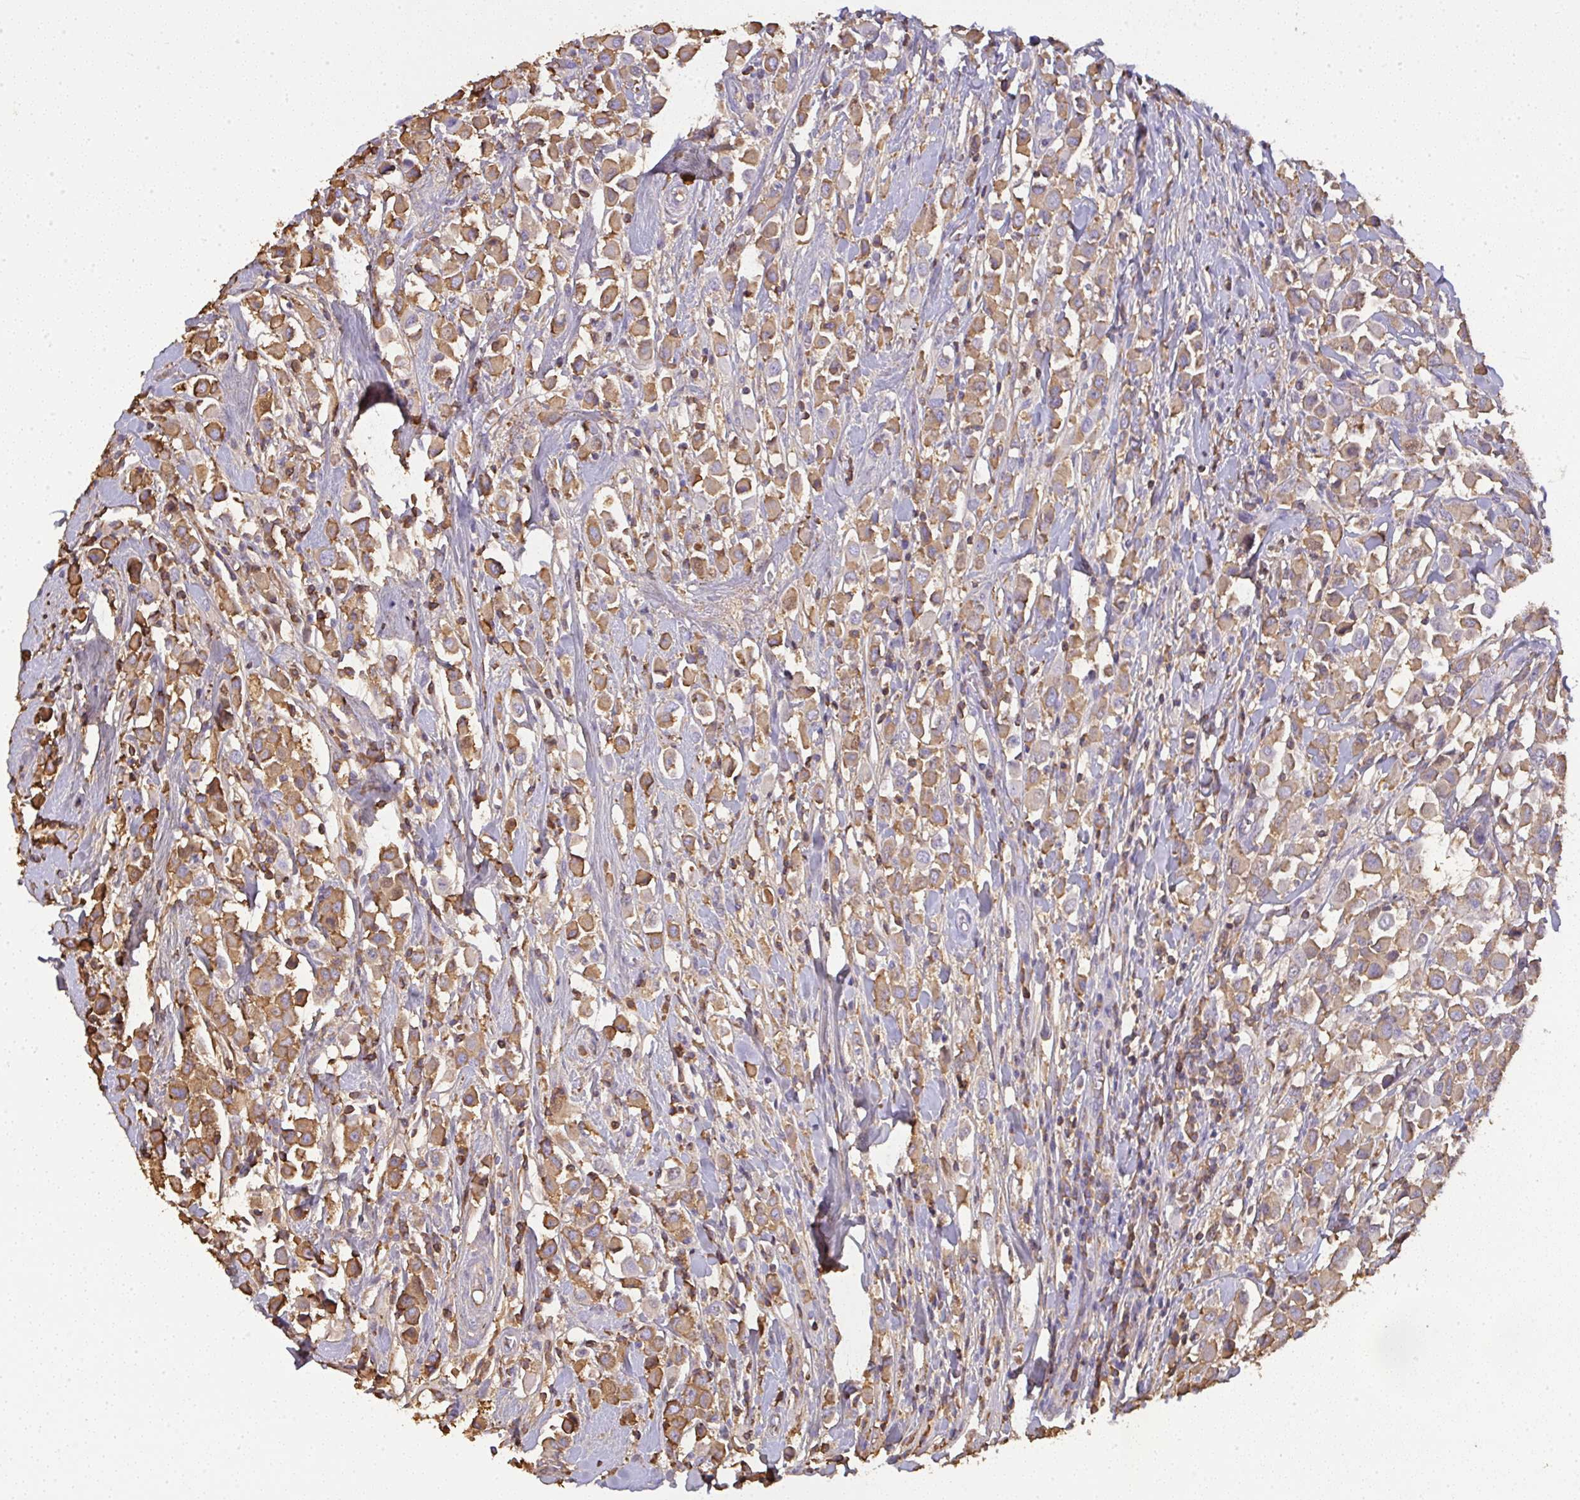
{"staining": {"intensity": "moderate", "quantity": ">75%", "location": "cytoplasmic/membranous"}, "tissue": "breast cancer", "cell_type": "Tumor cells", "image_type": "cancer", "snomed": [{"axis": "morphology", "description": "Duct carcinoma"}, {"axis": "topography", "description": "Breast"}], "caption": "Immunohistochemical staining of breast cancer (intraductal carcinoma) displays medium levels of moderate cytoplasmic/membranous expression in about >75% of tumor cells.", "gene": "SMYD5", "patient": {"sex": "female", "age": 61}}